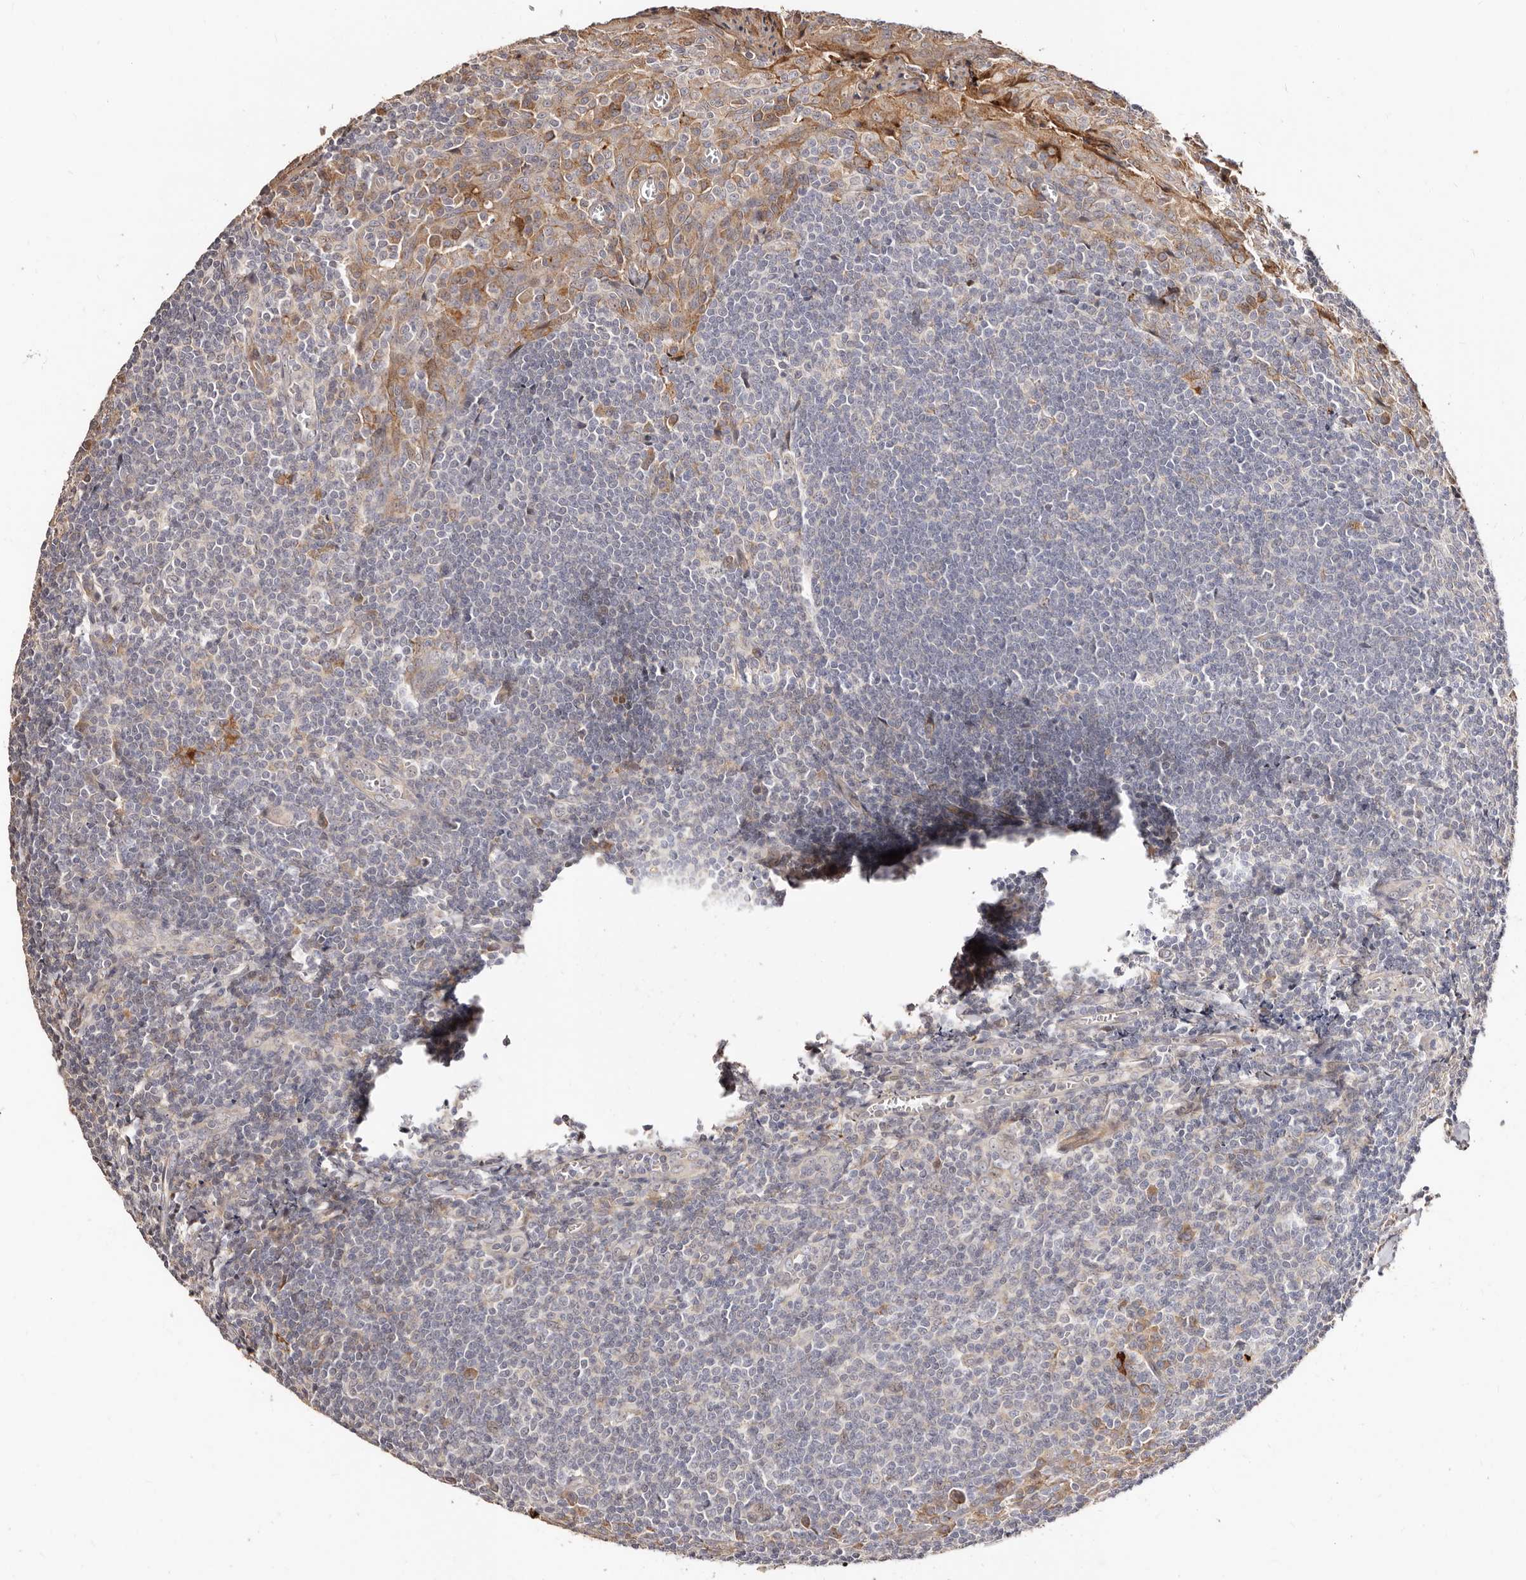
{"staining": {"intensity": "negative", "quantity": "none", "location": "none"}, "tissue": "tonsil", "cell_type": "Germinal center cells", "image_type": "normal", "snomed": [{"axis": "morphology", "description": "Normal tissue, NOS"}, {"axis": "topography", "description": "Tonsil"}], "caption": "Immunohistochemistry (IHC) micrograph of normal tonsil: human tonsil stained with DAB shows no significant protein positivity in germinal center cells. Nuclei are stained in blue.", "gene": "APOL6", "patient": {"sex": "male", "age": 27}}